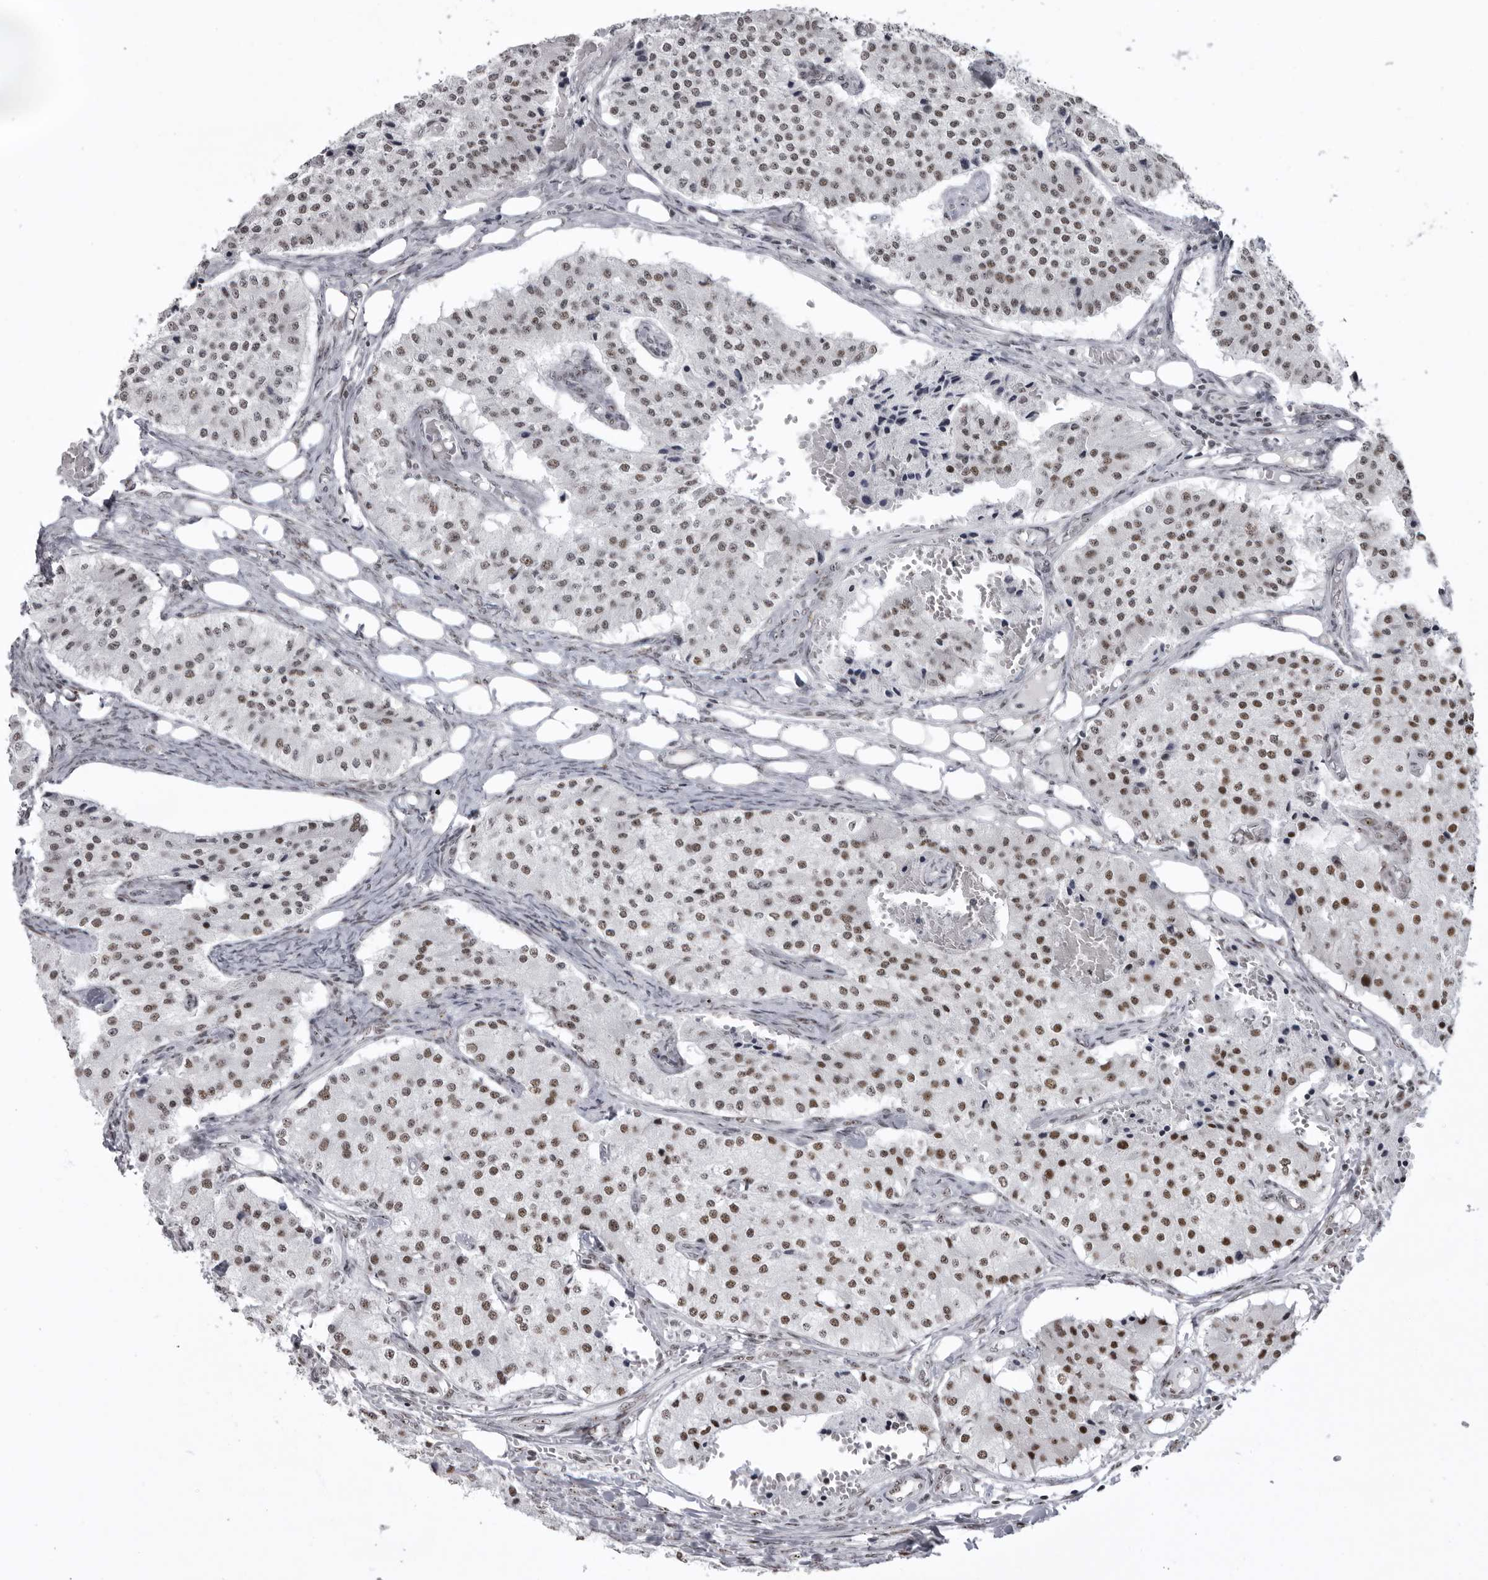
{"staining": {"intensity": "moderate", "quantity": "25%-75%", "location": "nuclear"}, "tissue": "carcinoid", "cell_type": "Tumor cells", "image_type": "cancer", "snomed": [{"axis": "morphology", "description": "Carcinoid, malignant, NOS"}, {"axis": "topography", "description": "Colon"}], "caption": "Immunohistochemistry (IHC) photomicrograph of human carcinoid stained for a protein (brown), which reveals medium levels of moderate nuclear expression in approximately 25%-75% of tumor cells.", "gene": "DHX9", "patient": {"sex": "female", "age": 52}}